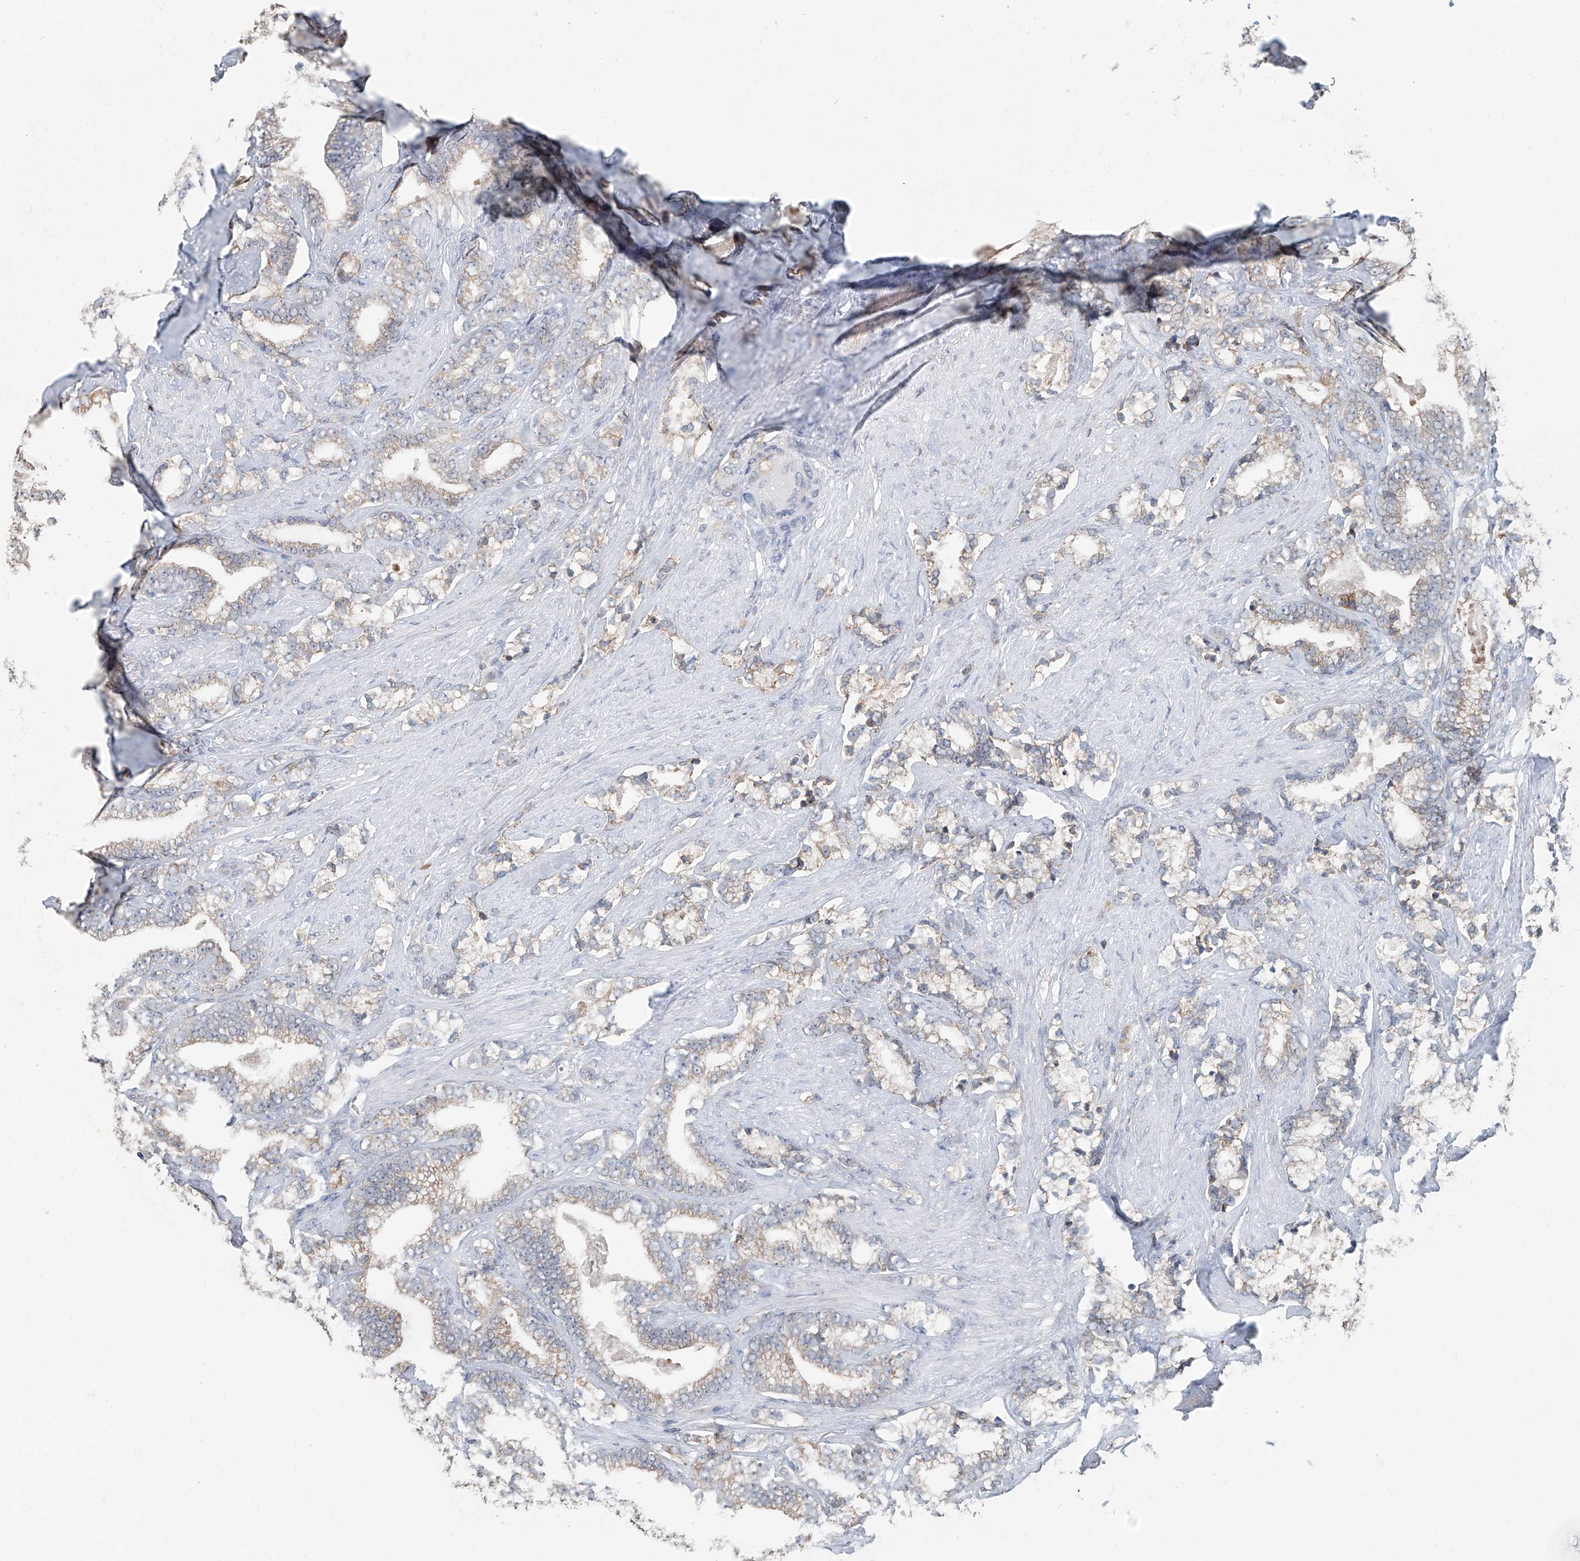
{"staining": {"intensity": "moderate", "quantity": "25%-75%", "location": "cytoplasmic/membranous"}, "tissue": "prostate cancer", "cell_type": "Tumor cells", "image_type": "cancer", "snomed": [{"axis": "morphology", "description": "Adenocarcinoma, High grade"}, {"axis": "topography", "description": "Prostate and seminal vesicle, NOS"}], "caption": "Prostate cancer was stained to show a protein in brown. There is medium levels of moderate cytoplasmic/membranous expression in about 25%-75% of tumor cells.", "gene": "KCNK10", "patient": {"sex": "male", "age": 67}}